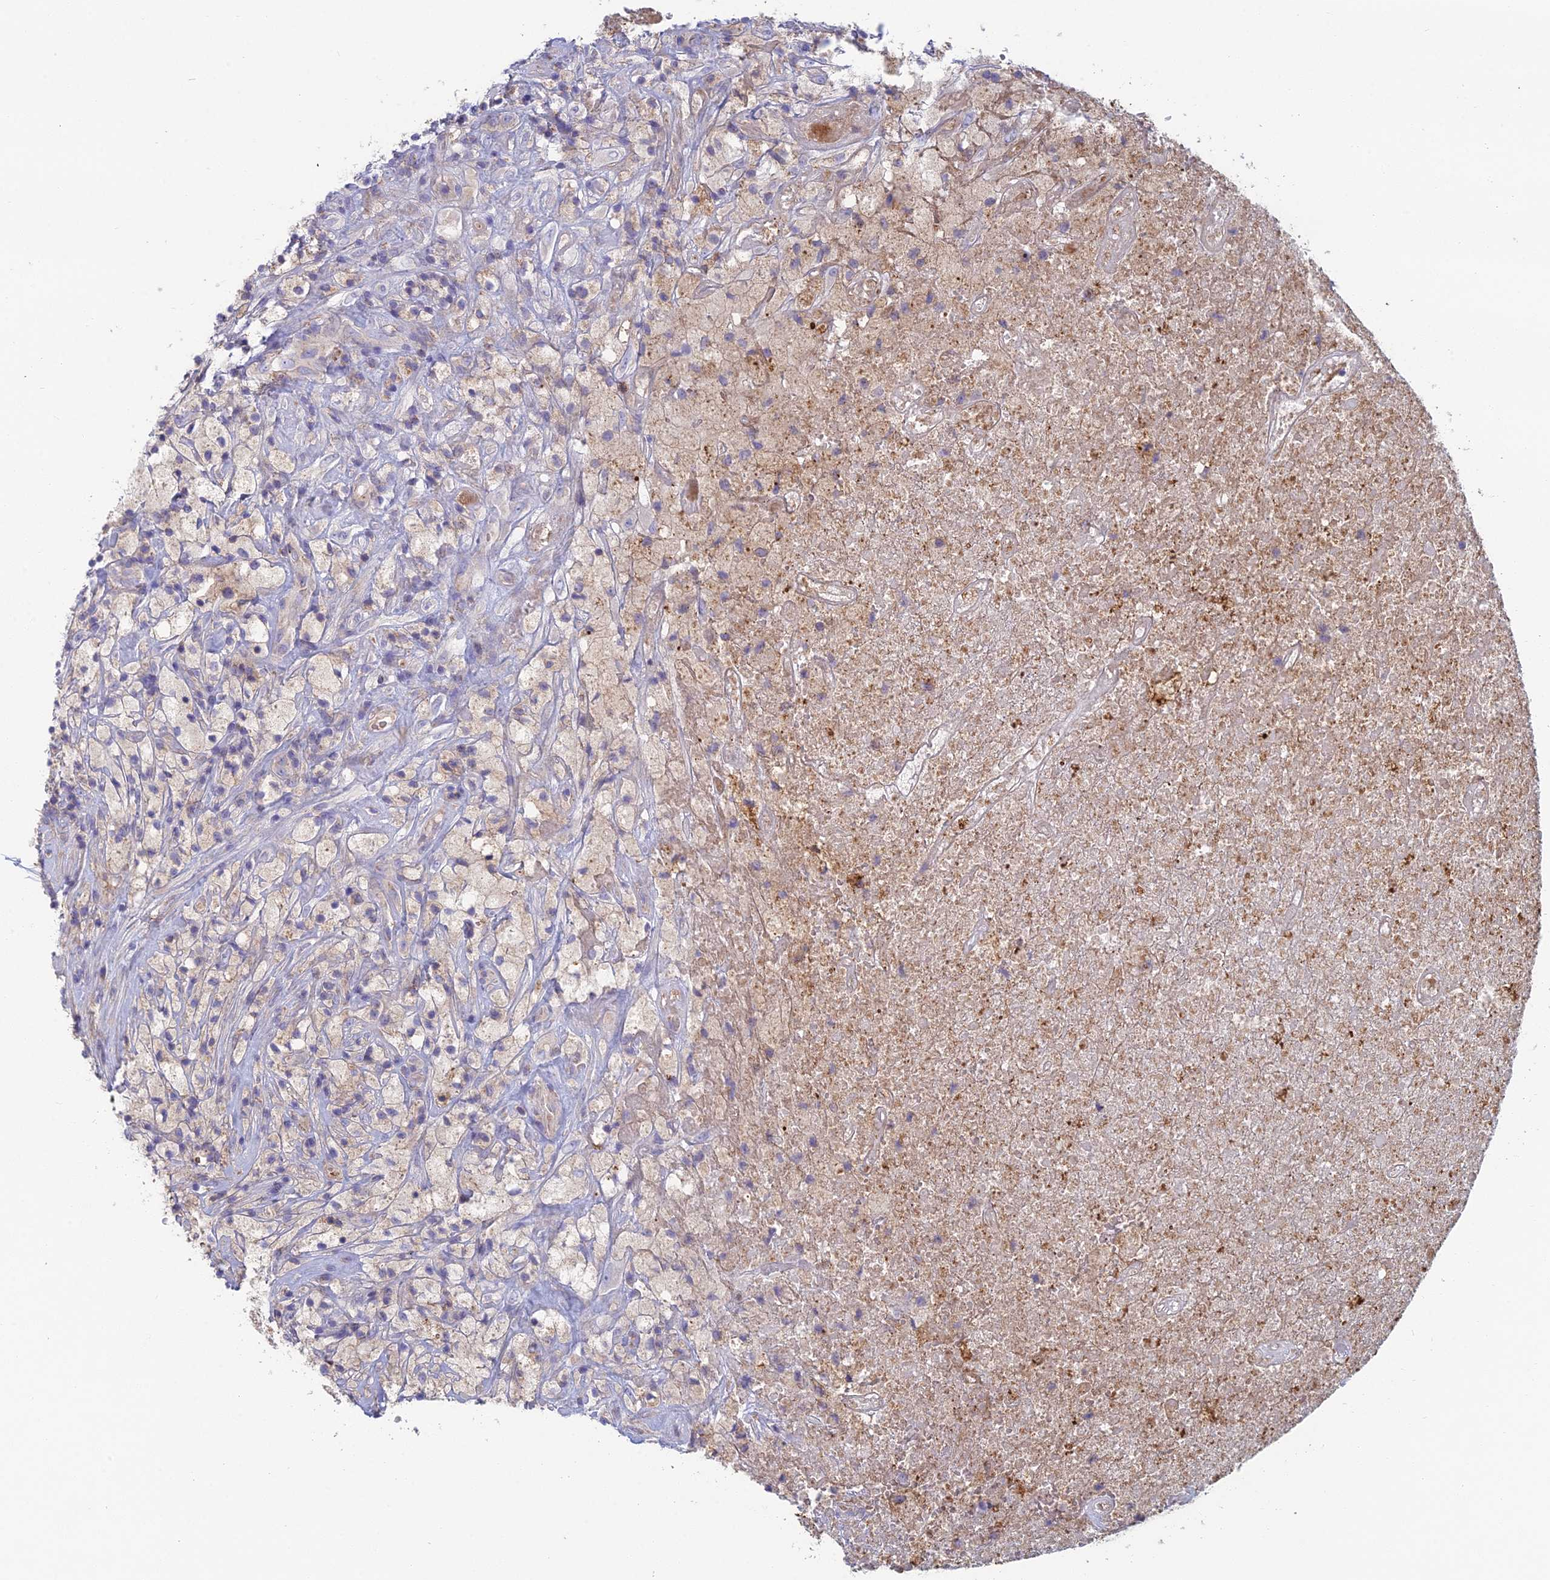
{"staining": {"intensity": "negative", "quantity": "none", "location": "none"}, "tissue": "glioma", "cell_type": "Tumor cells", "image_type": "cancer", "snomed": [{"axis": "morphology", "description": "Glioma, malignant, High grade"}, {"axis": "topography", "description": "Brain"}], "caption": "Immunohistochemistry (IHC) micrograph of human high-grade glioma (malignant) stained for a protein (brown), which shows no expression in tumor cells. (IHC, brightfield microscopy, high magnification).", "gene": "IFTAP", "patient": {"sex": "male", "age": 69}}